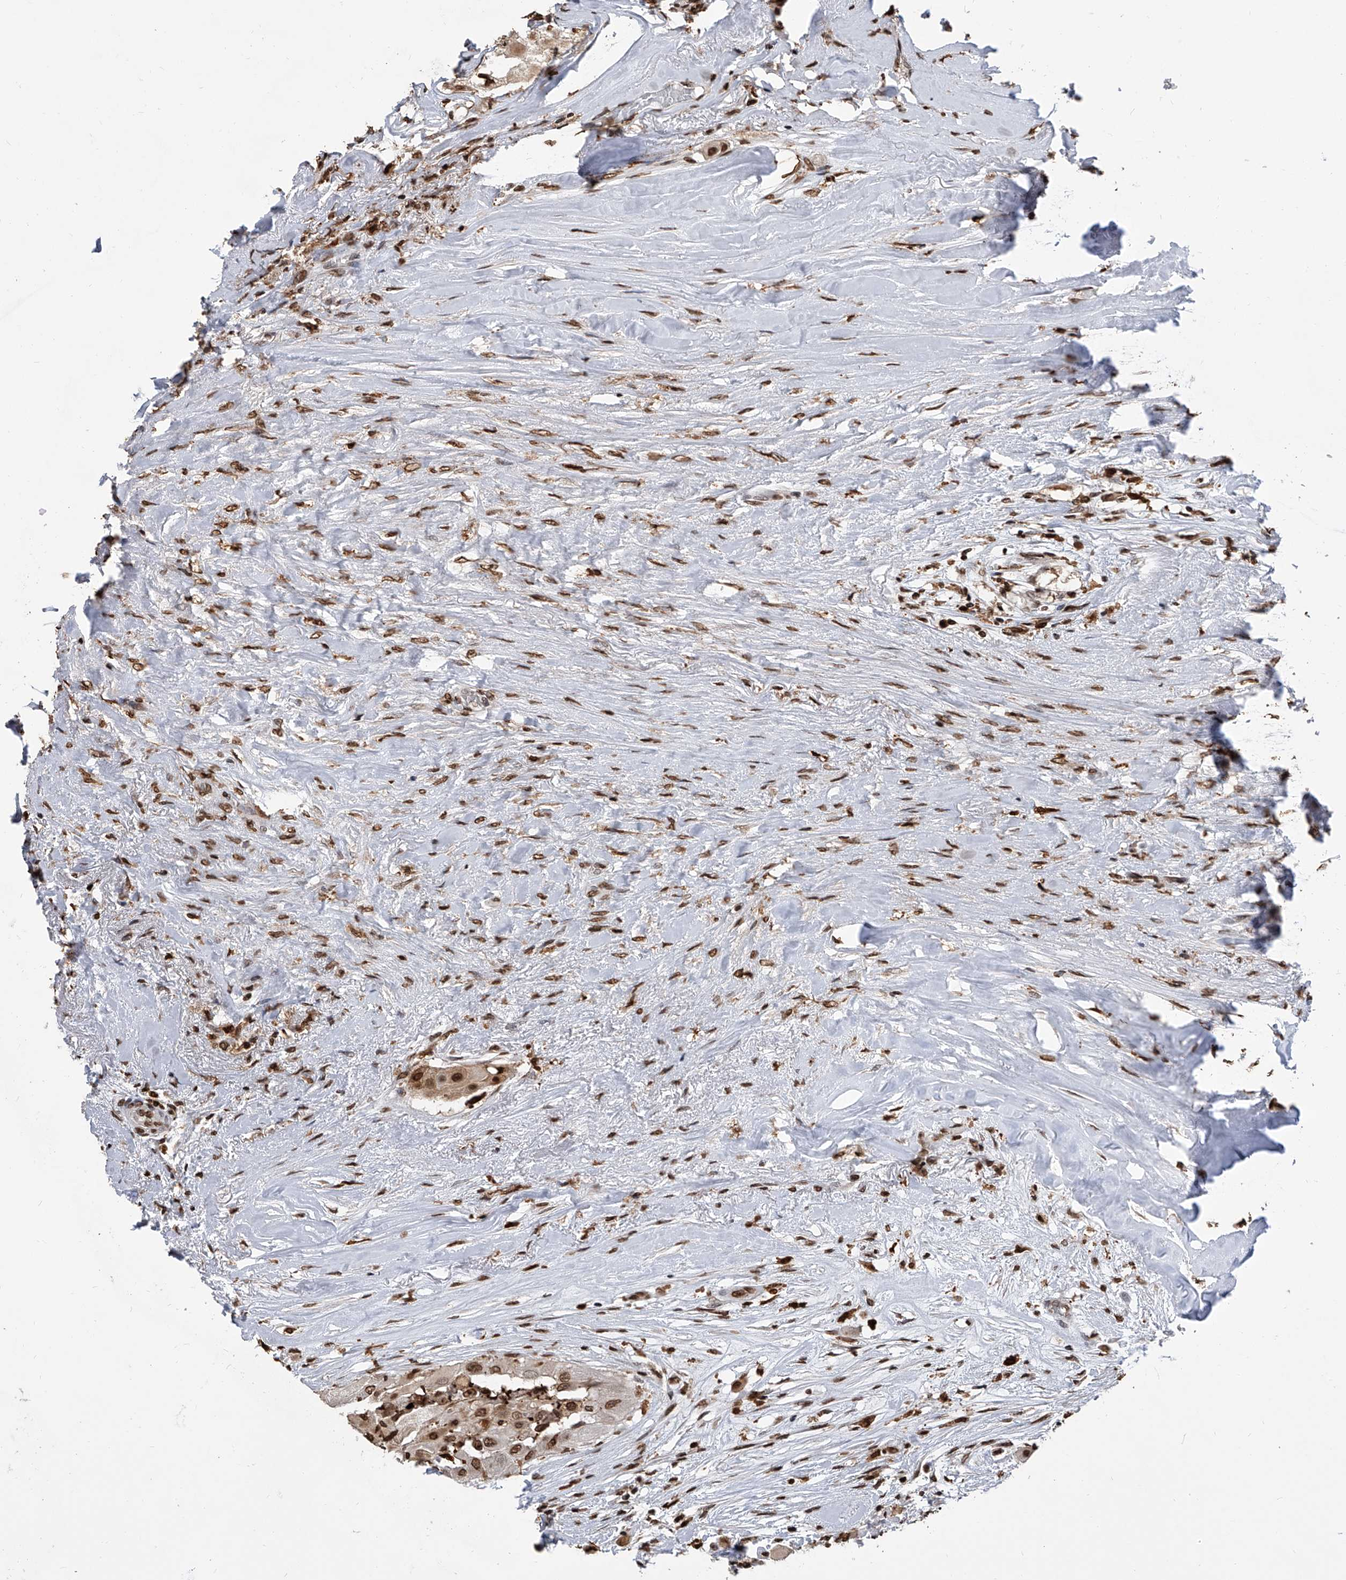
{"staining": {"intensity": "moderate", "quantity": ">75%", "location": "nuclear"}, "tissue": "thyroid cancer", "cell_type": "Tumor cells", "image_type": "cancer", "snomed": [{"axis": "morphology", "description": "Papillary adenocarcinoma, NOS"}, {"axis": "topography", "description": "Thyroid gland"}], "caption": "Immunohistochemical staining of human thyroid papillary adenocarcinoma reveals moderate nuclear protein positivity in about >75% of tumor cells.", "gene": "CFAP410", "patient": {"sex": "female", "age": 59}}